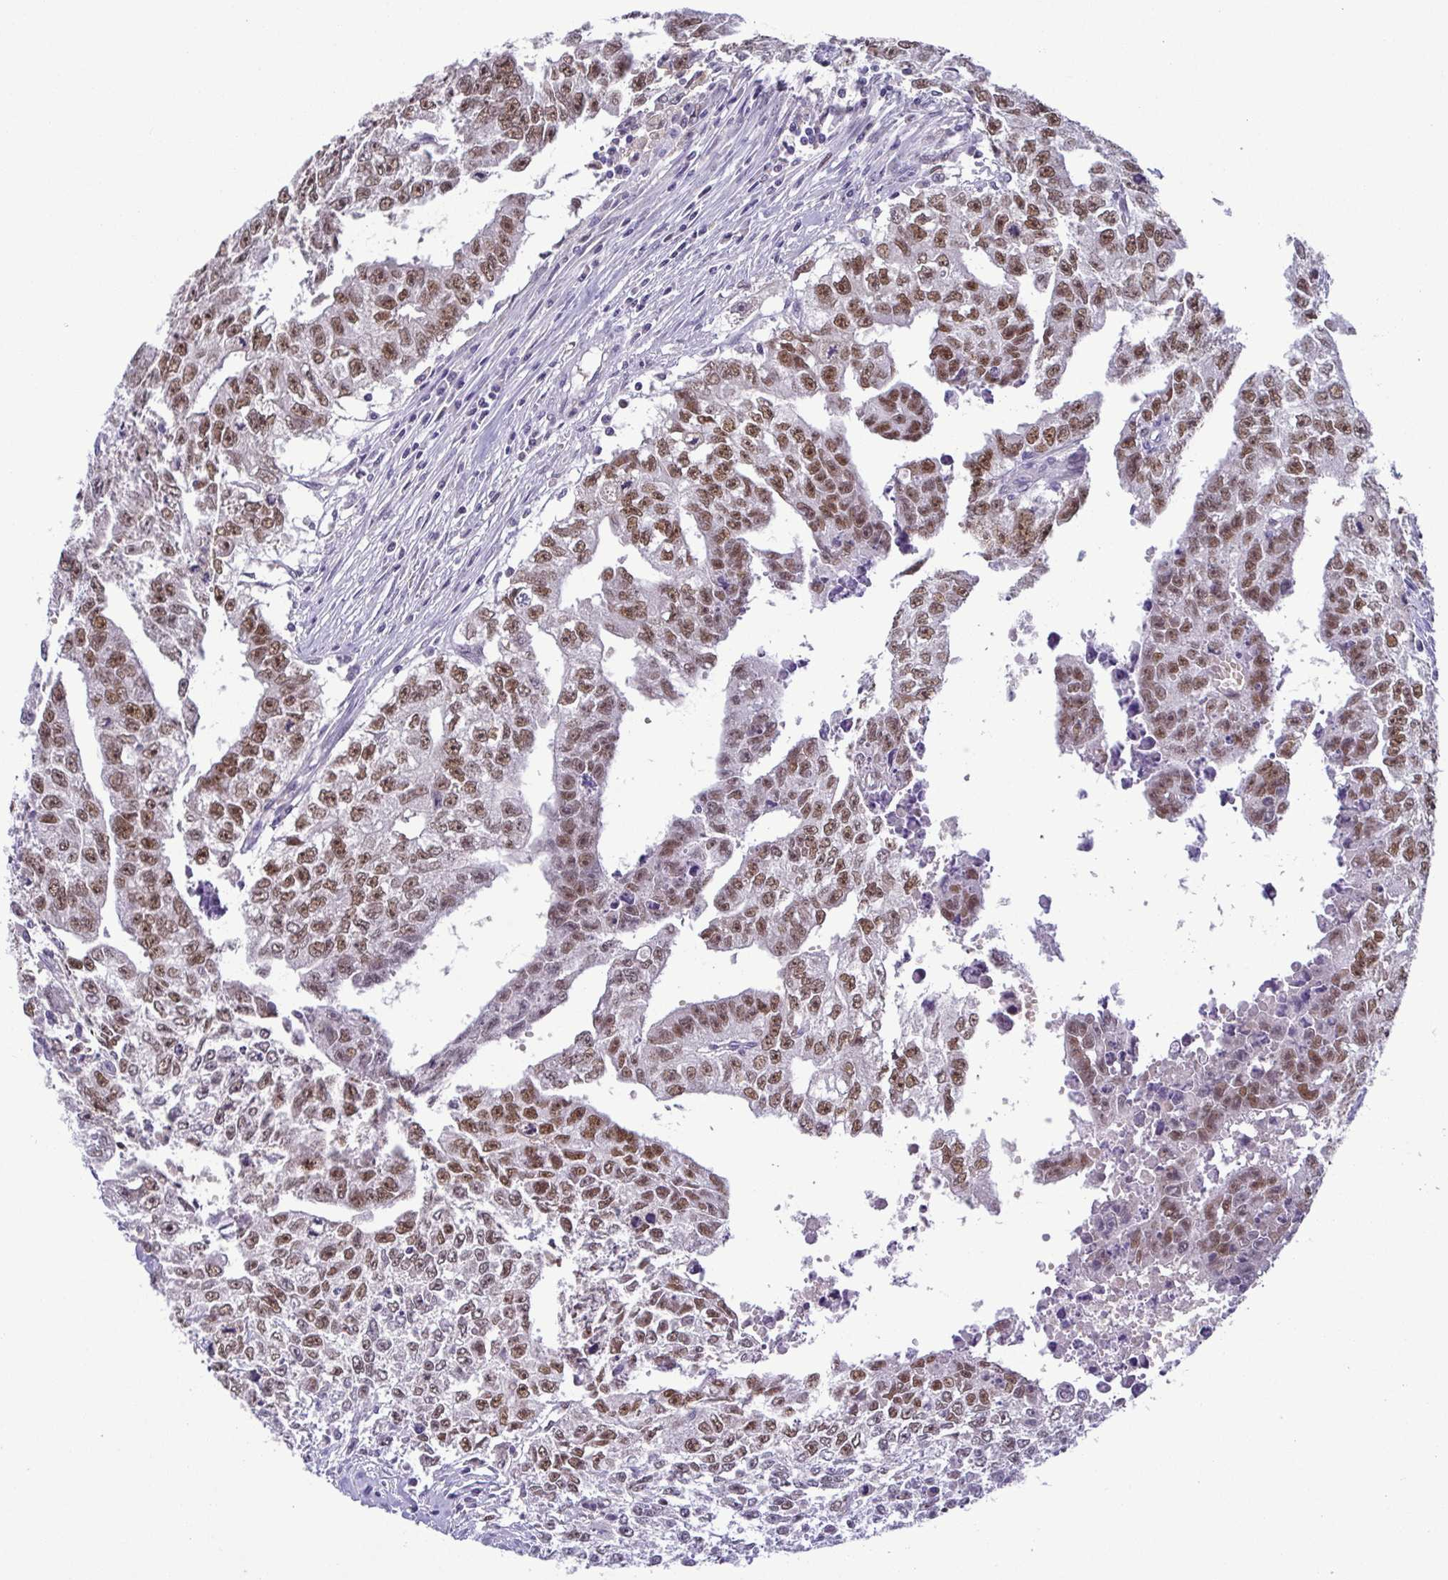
{"staining": {"intensity": "moderate", "quantity": ">75%", "location": "nuclear"}, "tissue": "testis cancer", "cell_type": "Tumor cells", "image_type": "cancer", "snomed": [{"axis": "morphology", "description": "Carcinoma, Embryonal, NOS"}, {"axis": "morphology", "description": "Teratoma, malignant, NOS"}, {"axis": "topography", "description": "Testis"}], "caption": "A photomicrograph of testis cancer (embryonal carcinoma) stained for a protein demonstrates moderate nuclear brown staining in tumor cells. The staining is performed using DAB (3,3'-diaminobenzidine) brown chromogen to label protein expression. The nuclei are counter-stained blue using hematoxylin.", "gene": "TIPIN", "patient": {"sex": "male", "age": 24}}